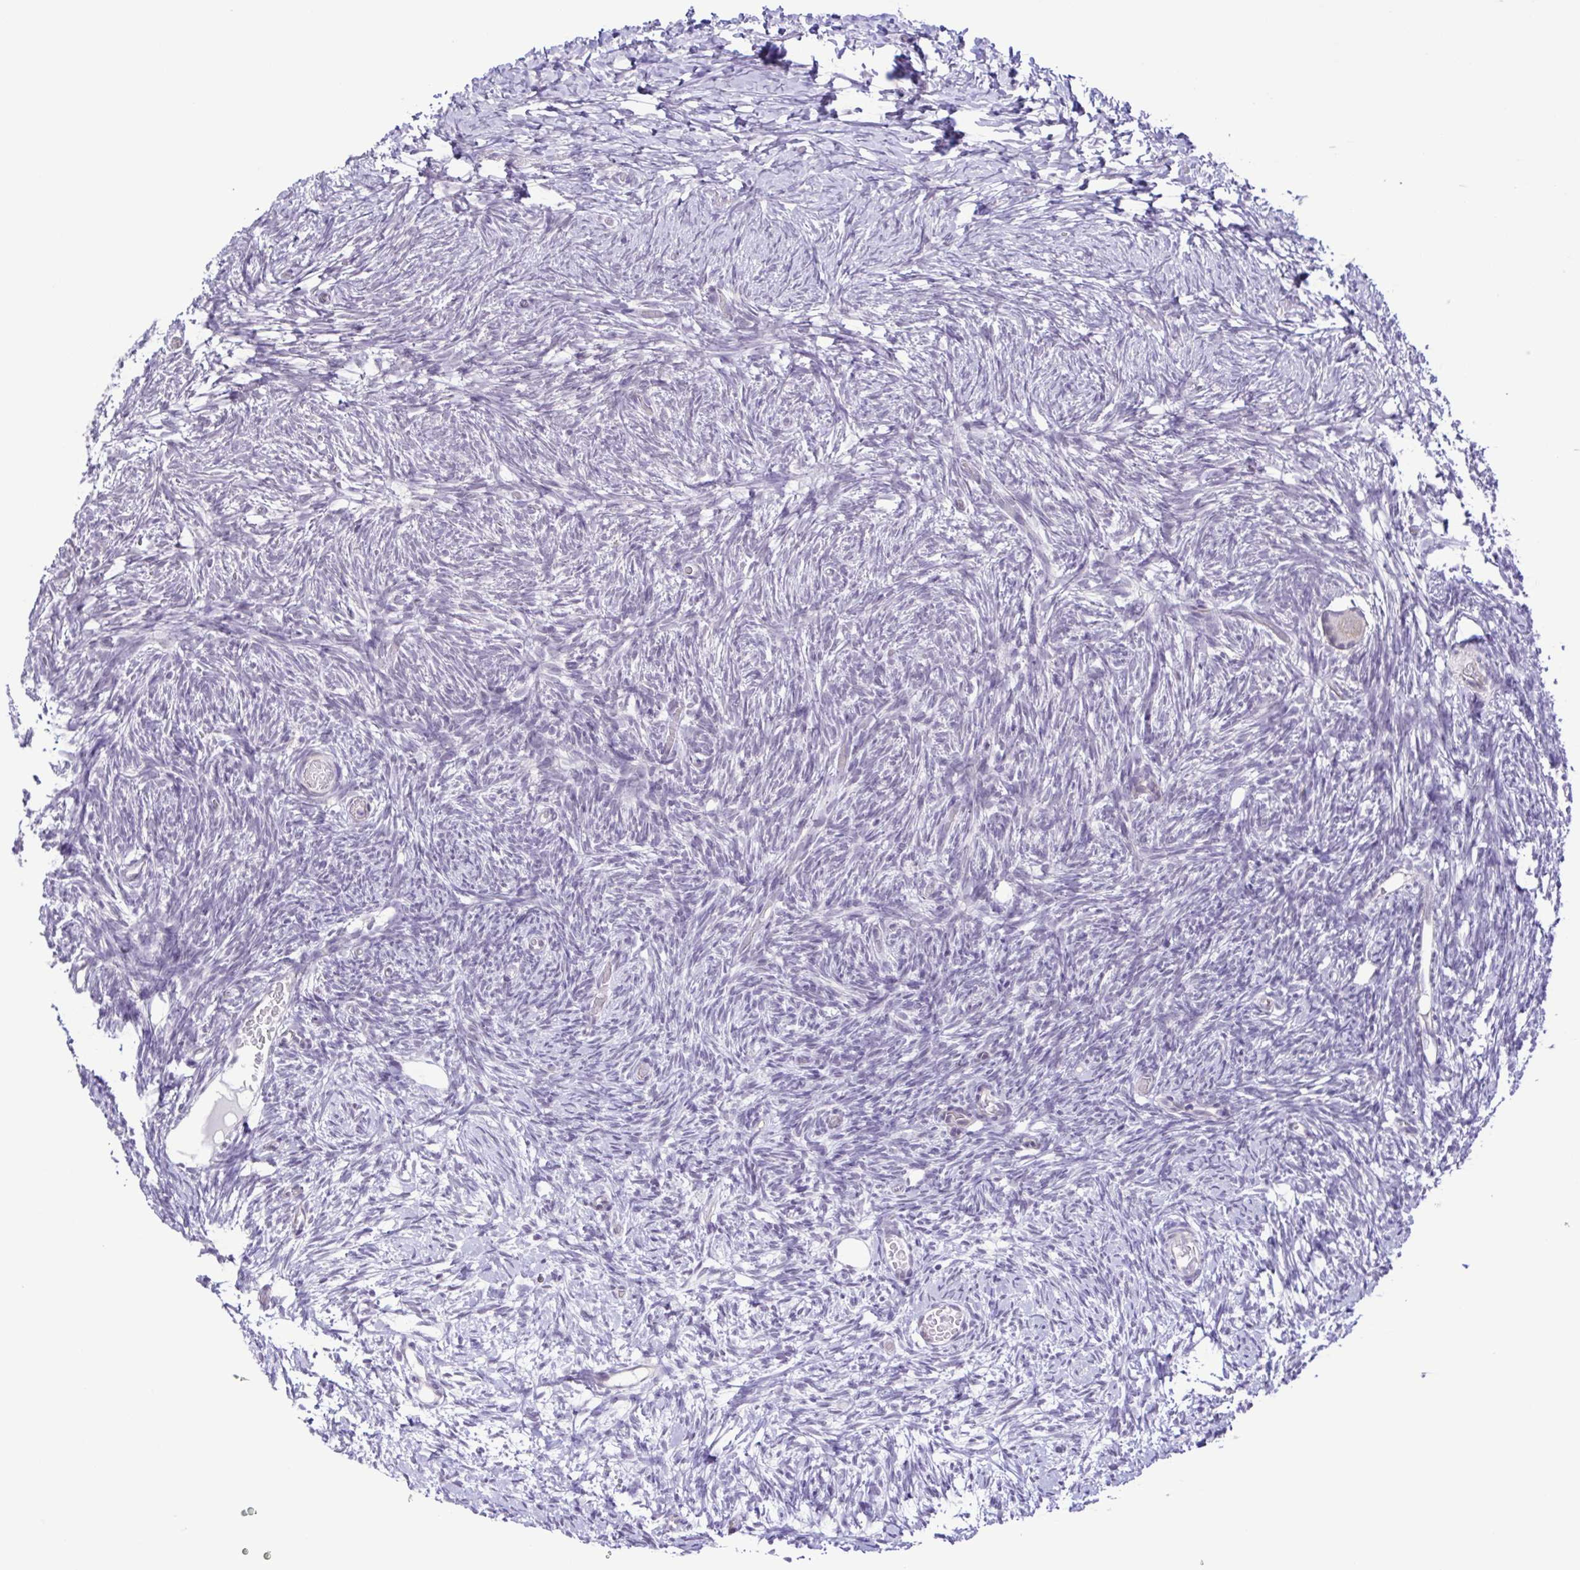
{"staining": {"intensity": "negative", "quantity": "none", "location": "none"}, "tissue": "ovary", "cell_type": "Follicle cells", "image_type": "normal", "snomed": [{"axis": "morphology", "description": "Normal tissue, NOS"}, {"axis": "topography", "description": "Ovary"}], "caption": "The immunohistochemistry histopathology image has no significant positivity in follicle cells of ovary.", "gene": "IL1RN", "patient": {"sex": "female", "age": 39}}